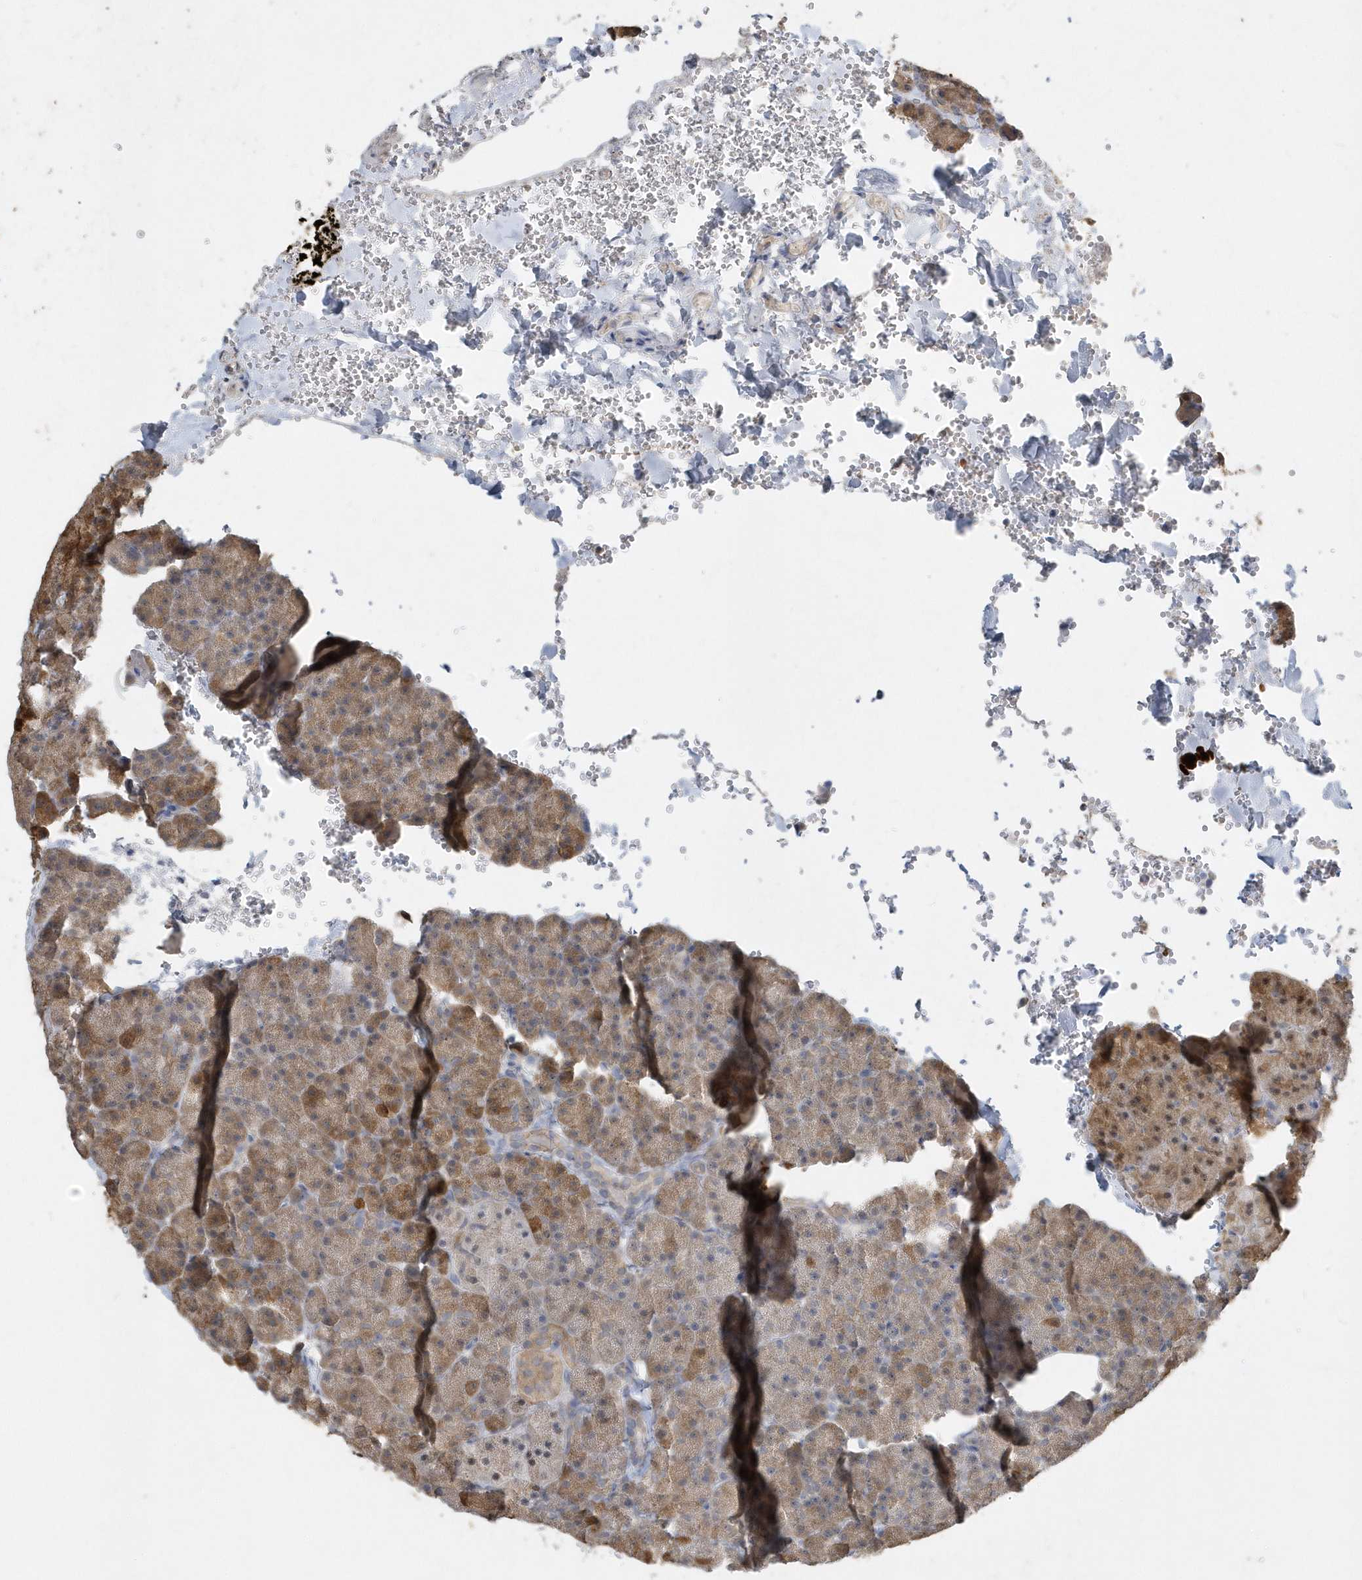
{"staining": {"intensity": "moderate", "quantity": ">75%", "location": "cytoplasmic/membranous,nuclear"}, "tissue": "pancreas", "cell_type": "Exocrine glandular cells", "image_type": "normal", "snomed": [{"axis": "morphology", "description": "Normal tissue, NOS"}, {"axis": "morphology", "description": "Carcinoid, malignant, NOS"}, {"axis": "topography", "description": "Pancreas"}], "caption": "Immunohistochemistry (IHC) histopathology image of normal pancreas stained for a protein (brown), which reveals medium levels of moderate cytoplasmic/membranous,nuclear positivity in approximately >75% of exocrine glandular cells.", "gene": "AKR7A2", "patient": {"sex": "female", "age": 35}}